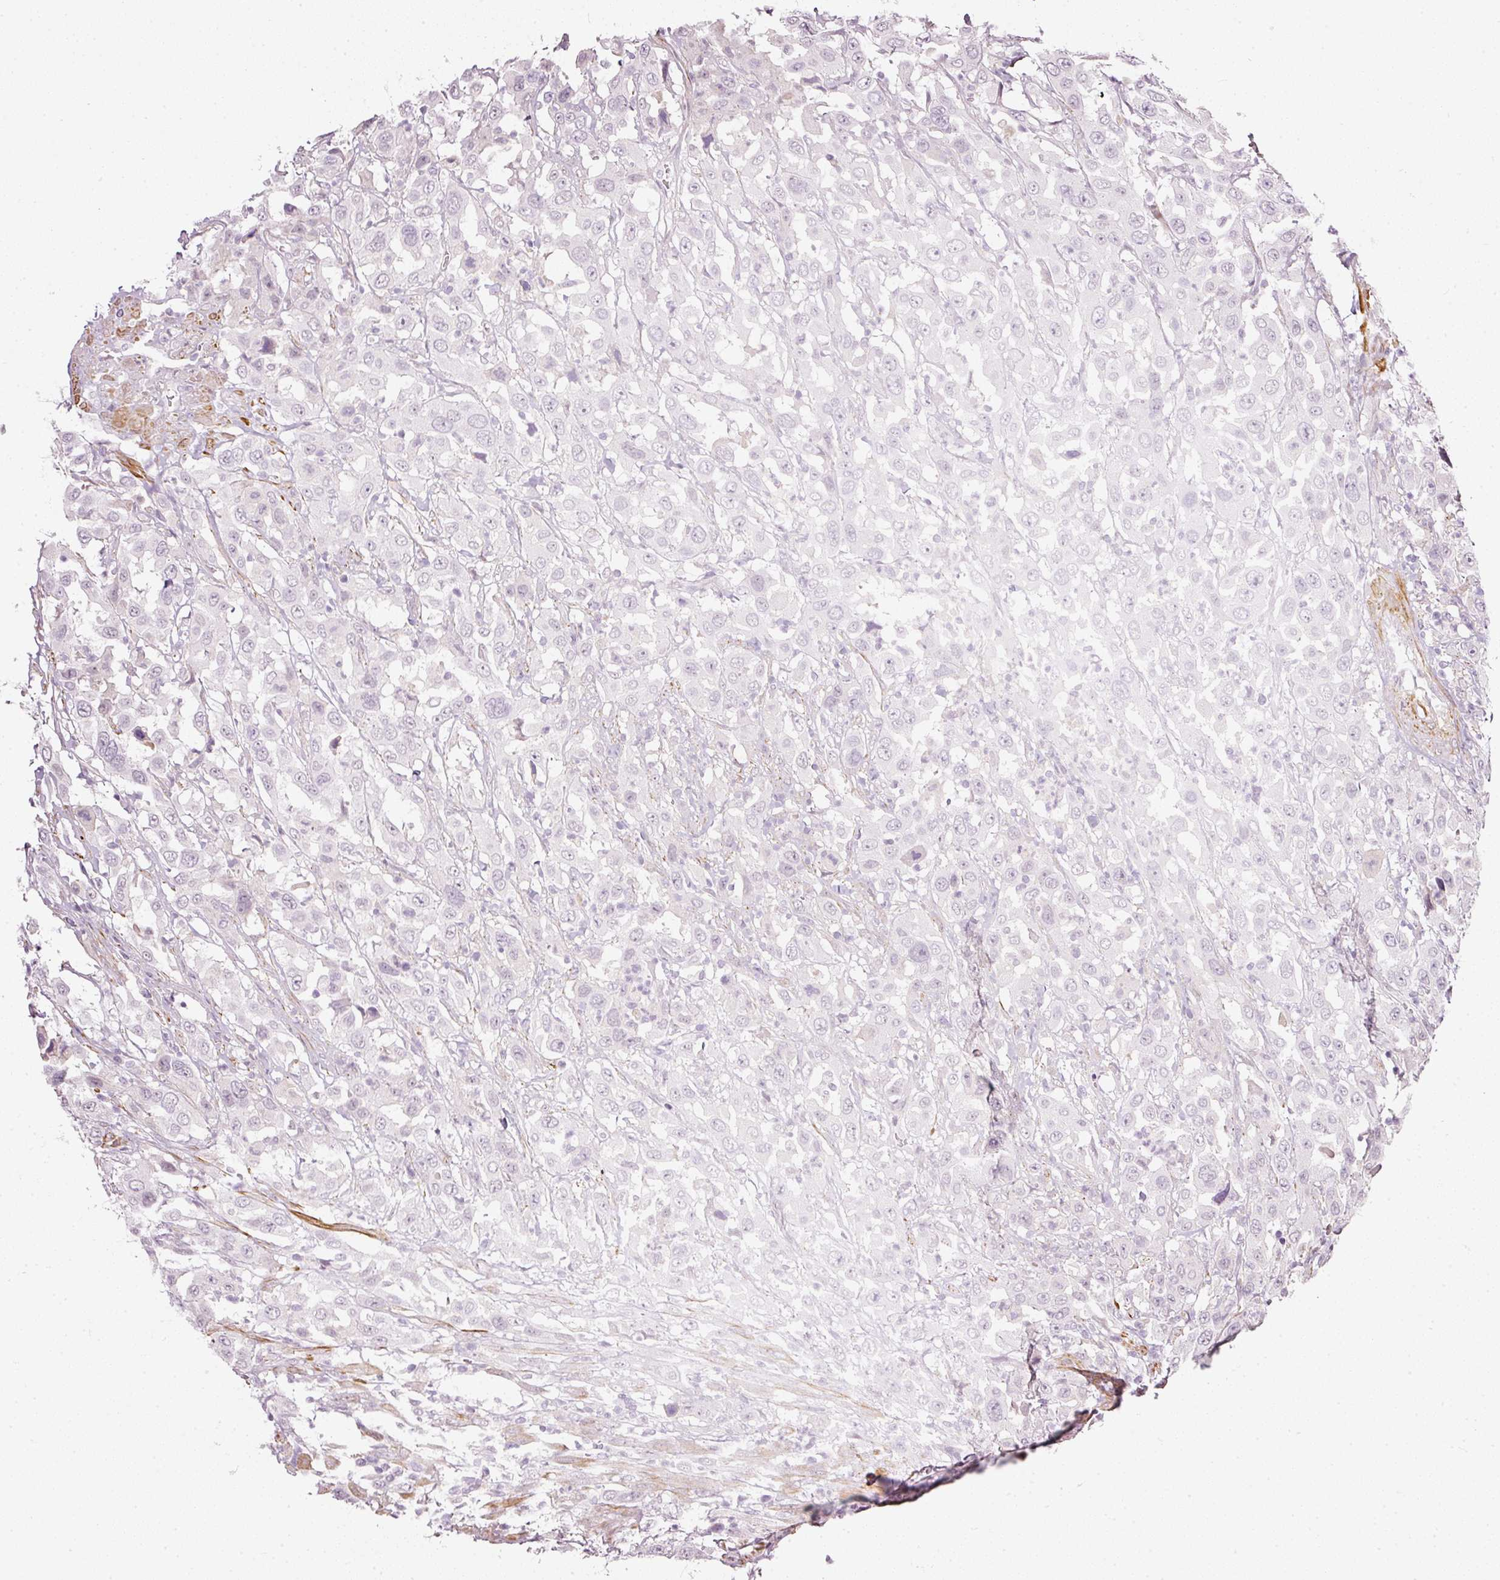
{"staining": {"intensity": "negative", "quantity": "none", "location": "none"}, "tissue": "urothelial cancer", "cell_type": "Tumor cells", "image_type": "cancer", "snomed": [{"axis": "morphology", "description": "Urothelial carcinoma, High grade"}, {"axis": "topography", "description": "Urinary bladder"}], "caption": "The image exhibits no staining of tumor cells in urothelial carcinoma (high-grade).", "gene": "TOGARAM1", "patient": {"sex": "male", "age": 61}}